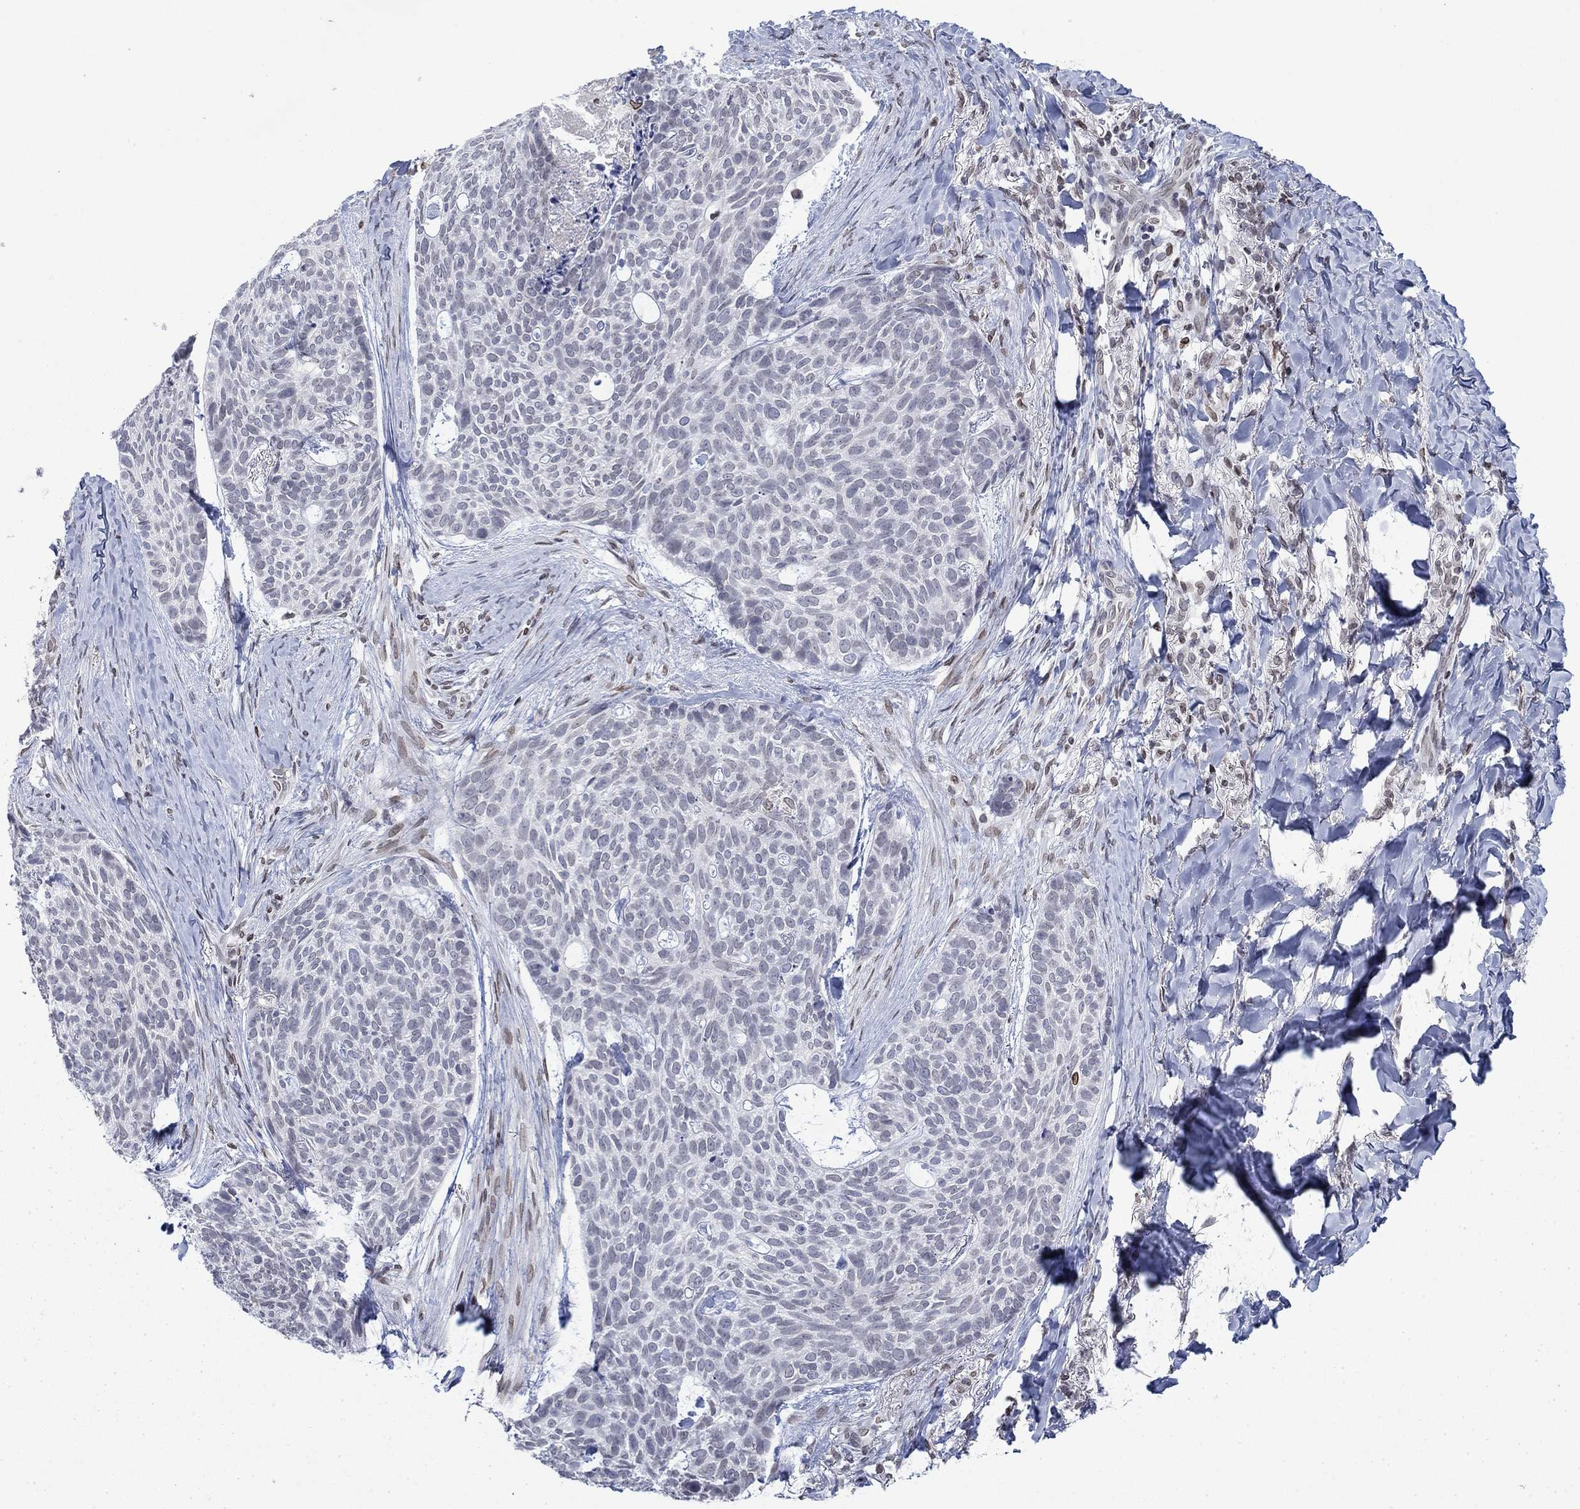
{"staining": {"intensity": "negative", "quantity": "none", "location": "none"}, "tissue": "skin cancer", "cell_type": "Tumor cells", "image_type": "cancer", "snomed": [{"axis": "morphology", "description": "Basal cell carcinoma"}, {"axis": "topography", "description": "Skin"}], "caption": "Image shows no protein positivity in tumor cells of skin basal cell carcinoma tissue.", "gene": "TOR1AIP1", "patient": {"sex": "female", "age": 69}}